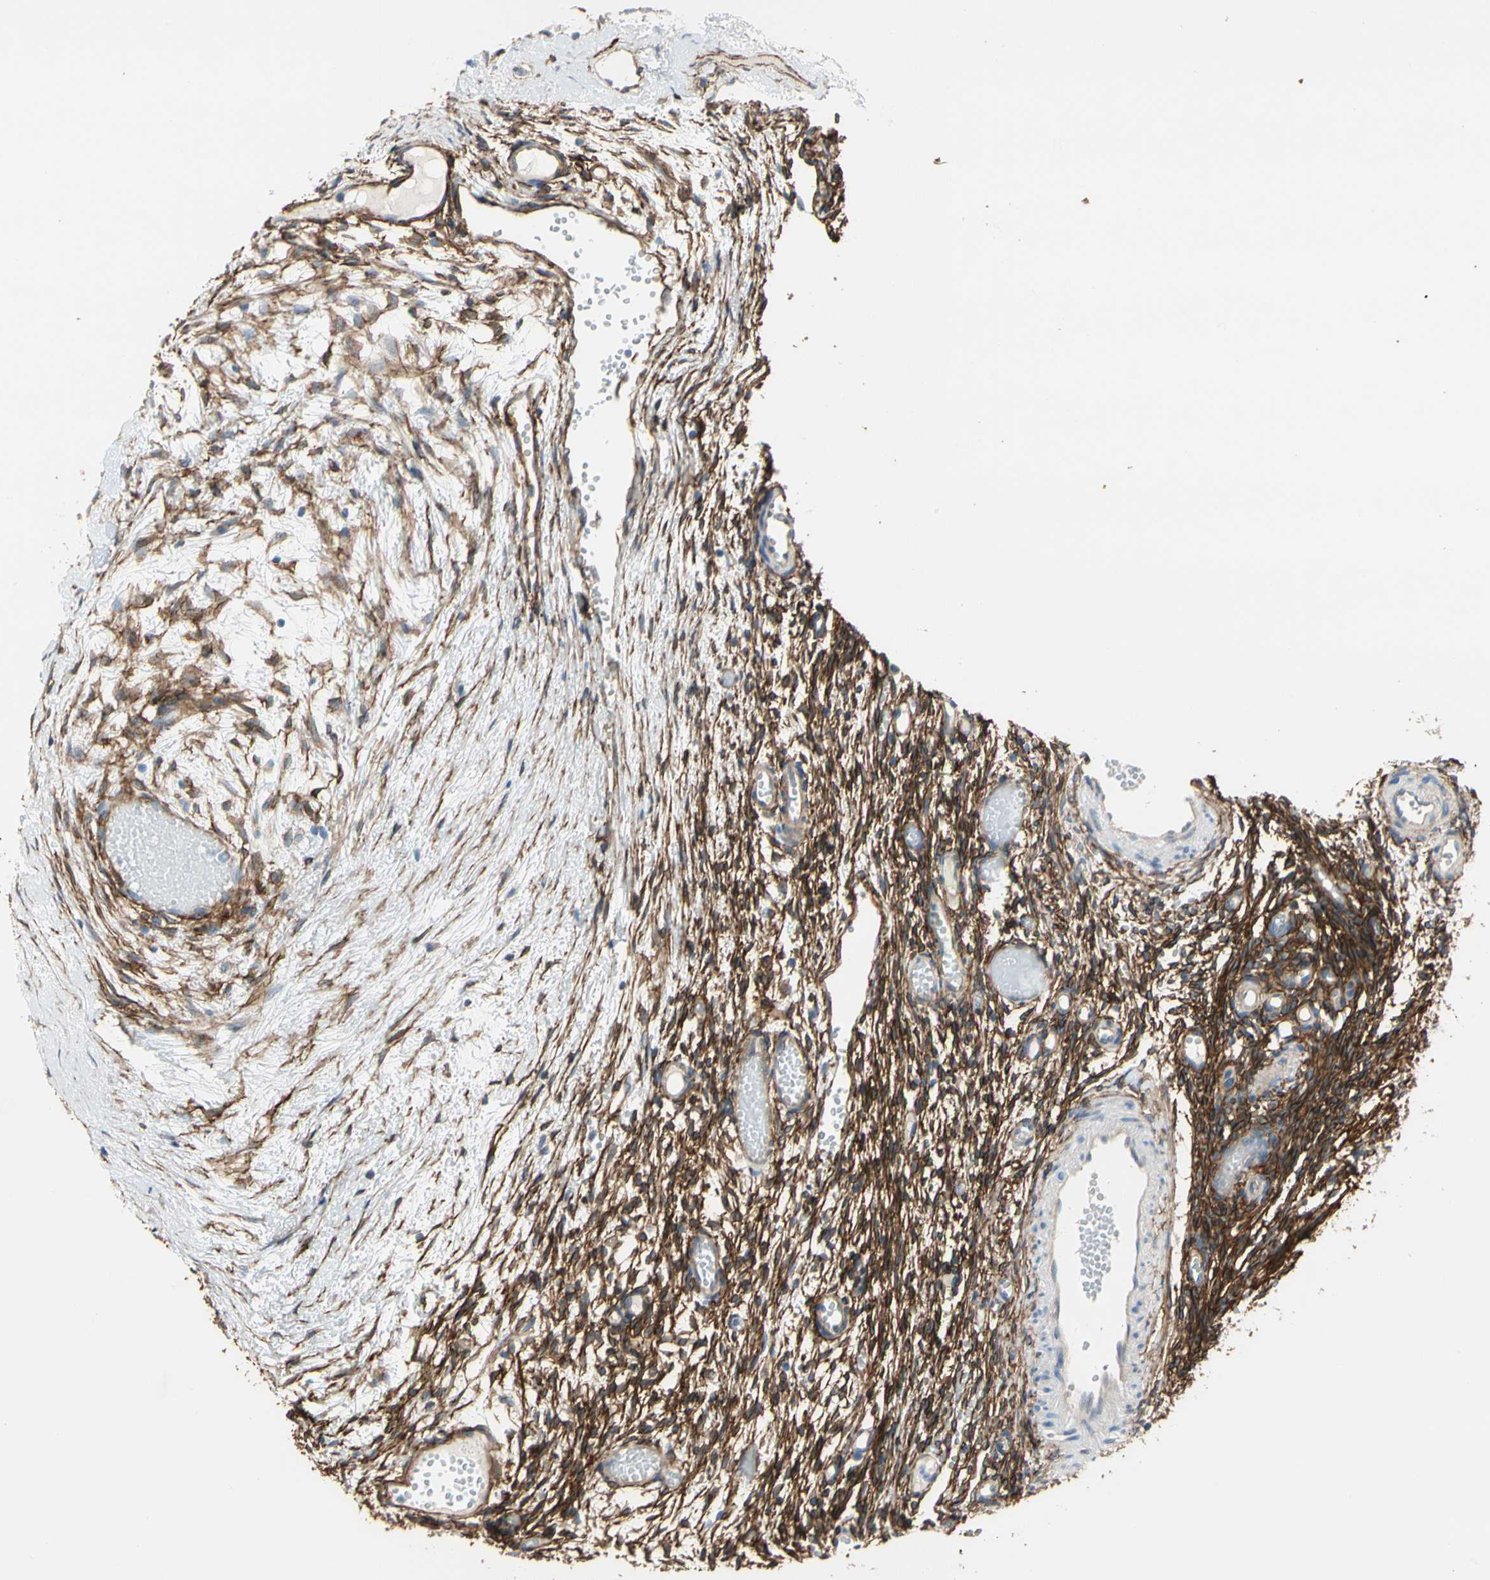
{"staining": {"intensity": "strong", "quantity": ">75%", "location": "cytoplasmic/membranous"}, "tissue": "ovary", "cell_type": "Ovarian stroma cells", "image_type": "normal", "snomed": [{"axis": "morphology", "description": "Normal tissue, NOS"}, {"axis": "topography", "description": "Ovary"}], "caption": "Immunohistochemical staining of normal ovary displays high levels of strong cytoplasmic/membranous staining in approximately >75% of ovarian stroma cells. The staining is performed using DAB brown chromogen to label protein expression. The nuclei are counter-stained blue using hematoxylin.", "gene": "EPB41L2", "patient": {"sex": "female", "age": 35}}